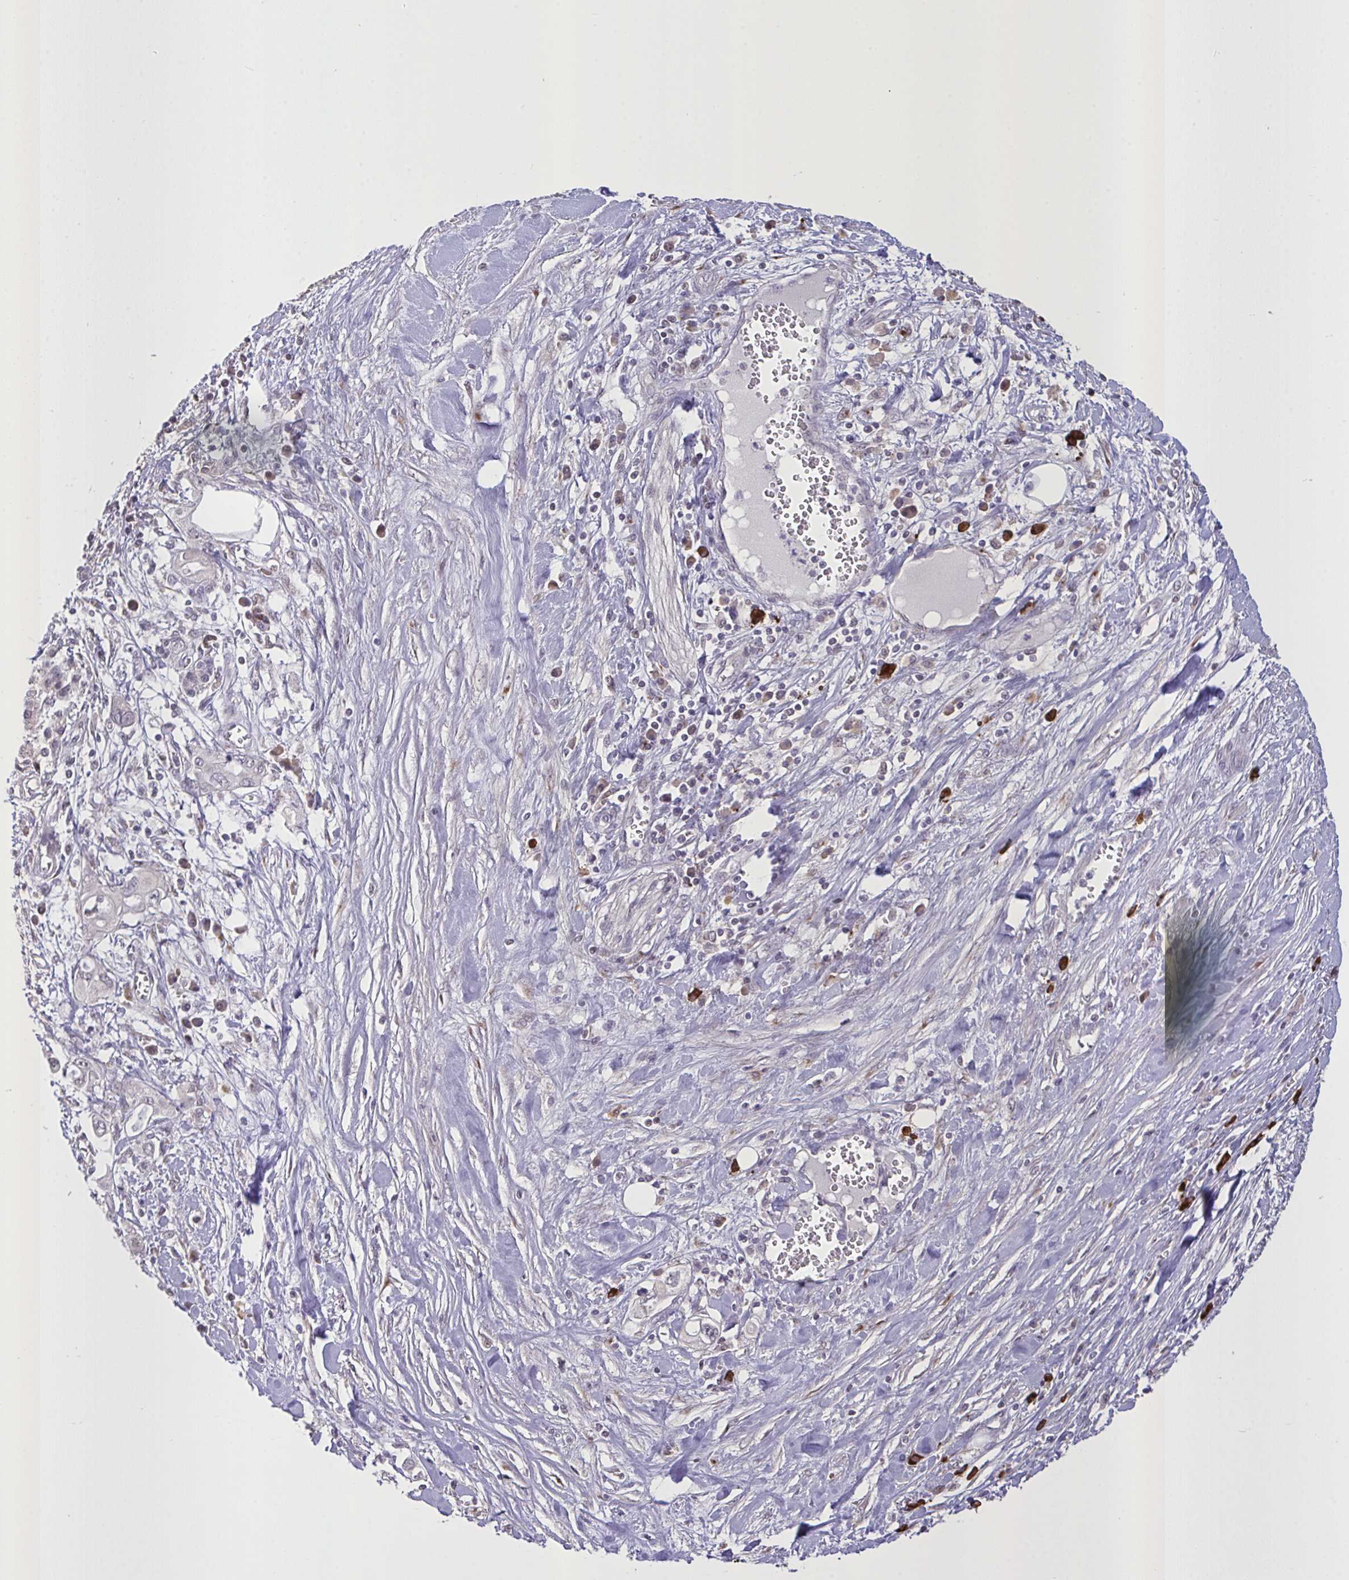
{"staining": {"intensity": "negative", "quantity": "none", "location": "none"}, "tissue": "pancreatic cancer", "cell_type": "Tumor cells", "image_type": "cancer", "snomed": [{"axis": "morphology", "description": "Adenocarcinoma, NOS"}, {"axis": "topography", "description": "Pancreas"}], "caption": "Immunohistochemical staining of pancreatic adenocarcinoma exhibits no significant staining in tumor cells. (DAB immunohistochemistry (IHC) with hematoxylin counter stain).", "gene": "MRGPRX2", "patient": {"sex": "female", "age": 56}}